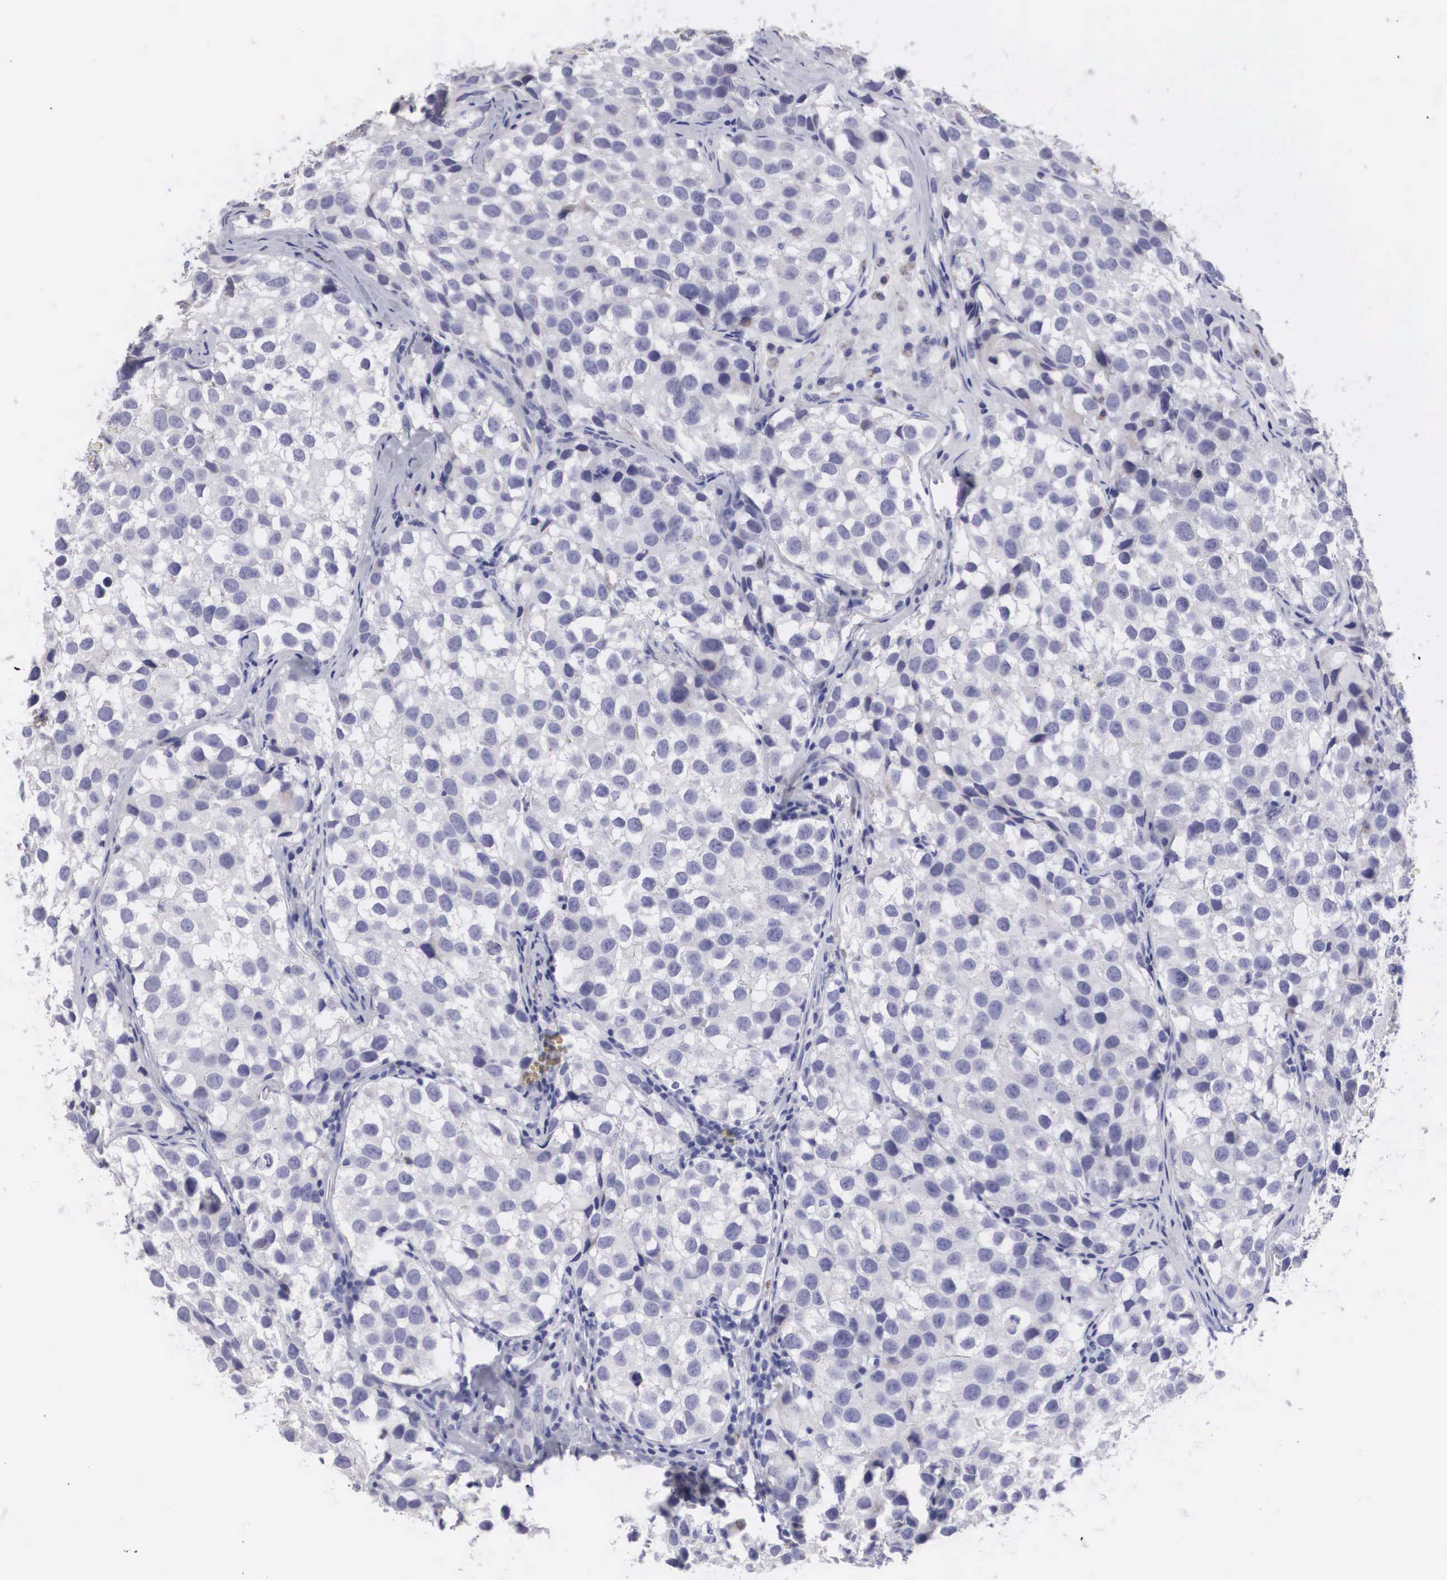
{"staining": {"intensity": "negative", "quantity": "none", "location": "none"}, "tissue": "testis cancer", "cell_type": "Tumor cells", "image_type": "cancer", "snomed": [{"axis": "morphology", "description": "Seminoma, NOS"}, {"axis": "topography", "description": "Testis"}], "caption": "Tumor cells show no significant expression in testis cancer. (DAB (3,3'-diaminobenzidine) IHC visualized using brightfield microscopy, high magnification).", "gene": "ARMCX3", "patient": {"sex": "male", "age": 39}}